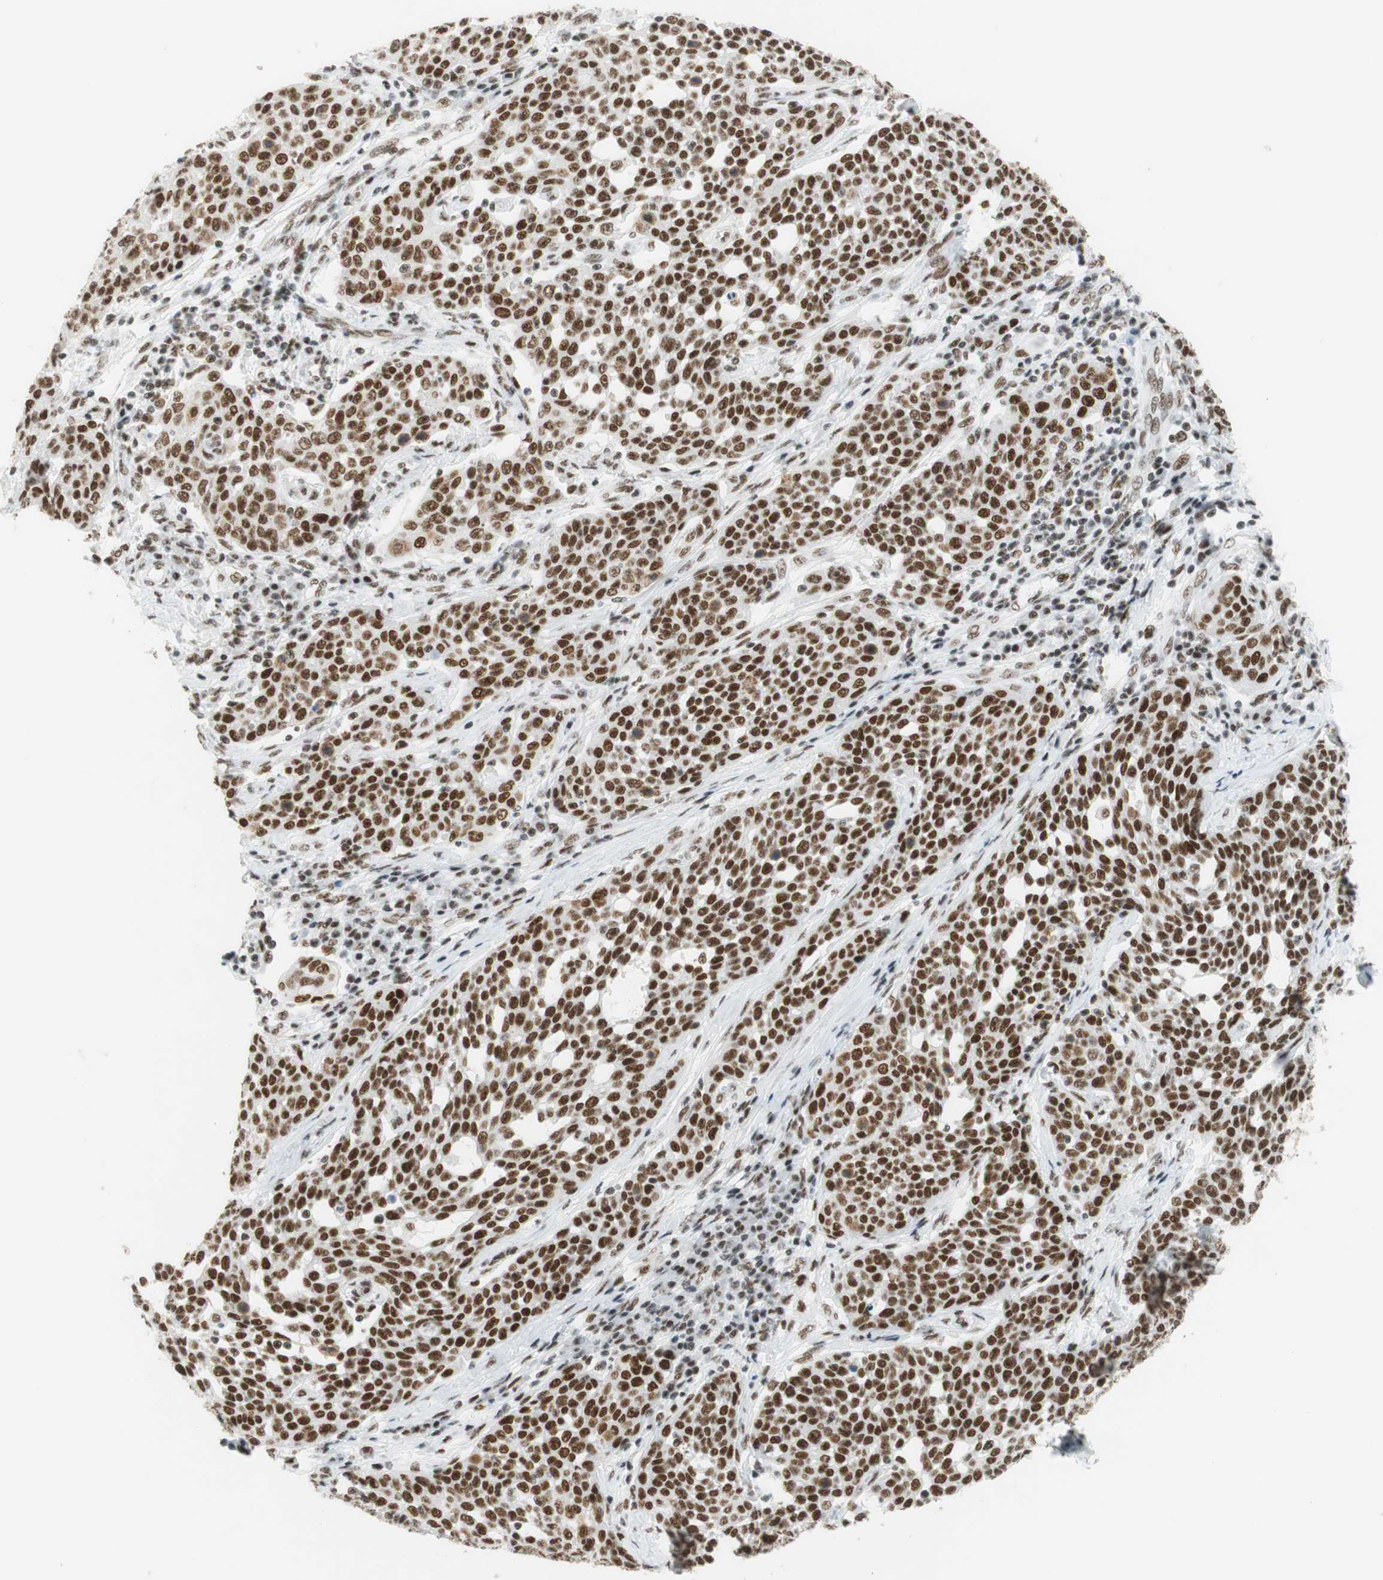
{"staining": {"intensity": "moderate", "quantity": "25%-75%", "location": "nuclear"}, "tissue": "cervical cancer", "cell_type": "Tumor cells", "image_type": "cancer", "snomed": [{"axis": "morphology", "description": "Squamous cell carcinoma, NOS"}, {"axis": "topography", "description": "Cervix"}], "caption": "Immunohistochemistry (IHC) micrograph of neoplastic tissue: human cervical cancer (squamous cell carcinoma) stained using immunohistochemistry (IHC) demonstrates medium levels of moderate protein expression localized specifically in the nuclear of tumor cells, appearing as a nuclear brown color.", "gene": "RNF20", "patient": {"sex": "female", "age": 34}}